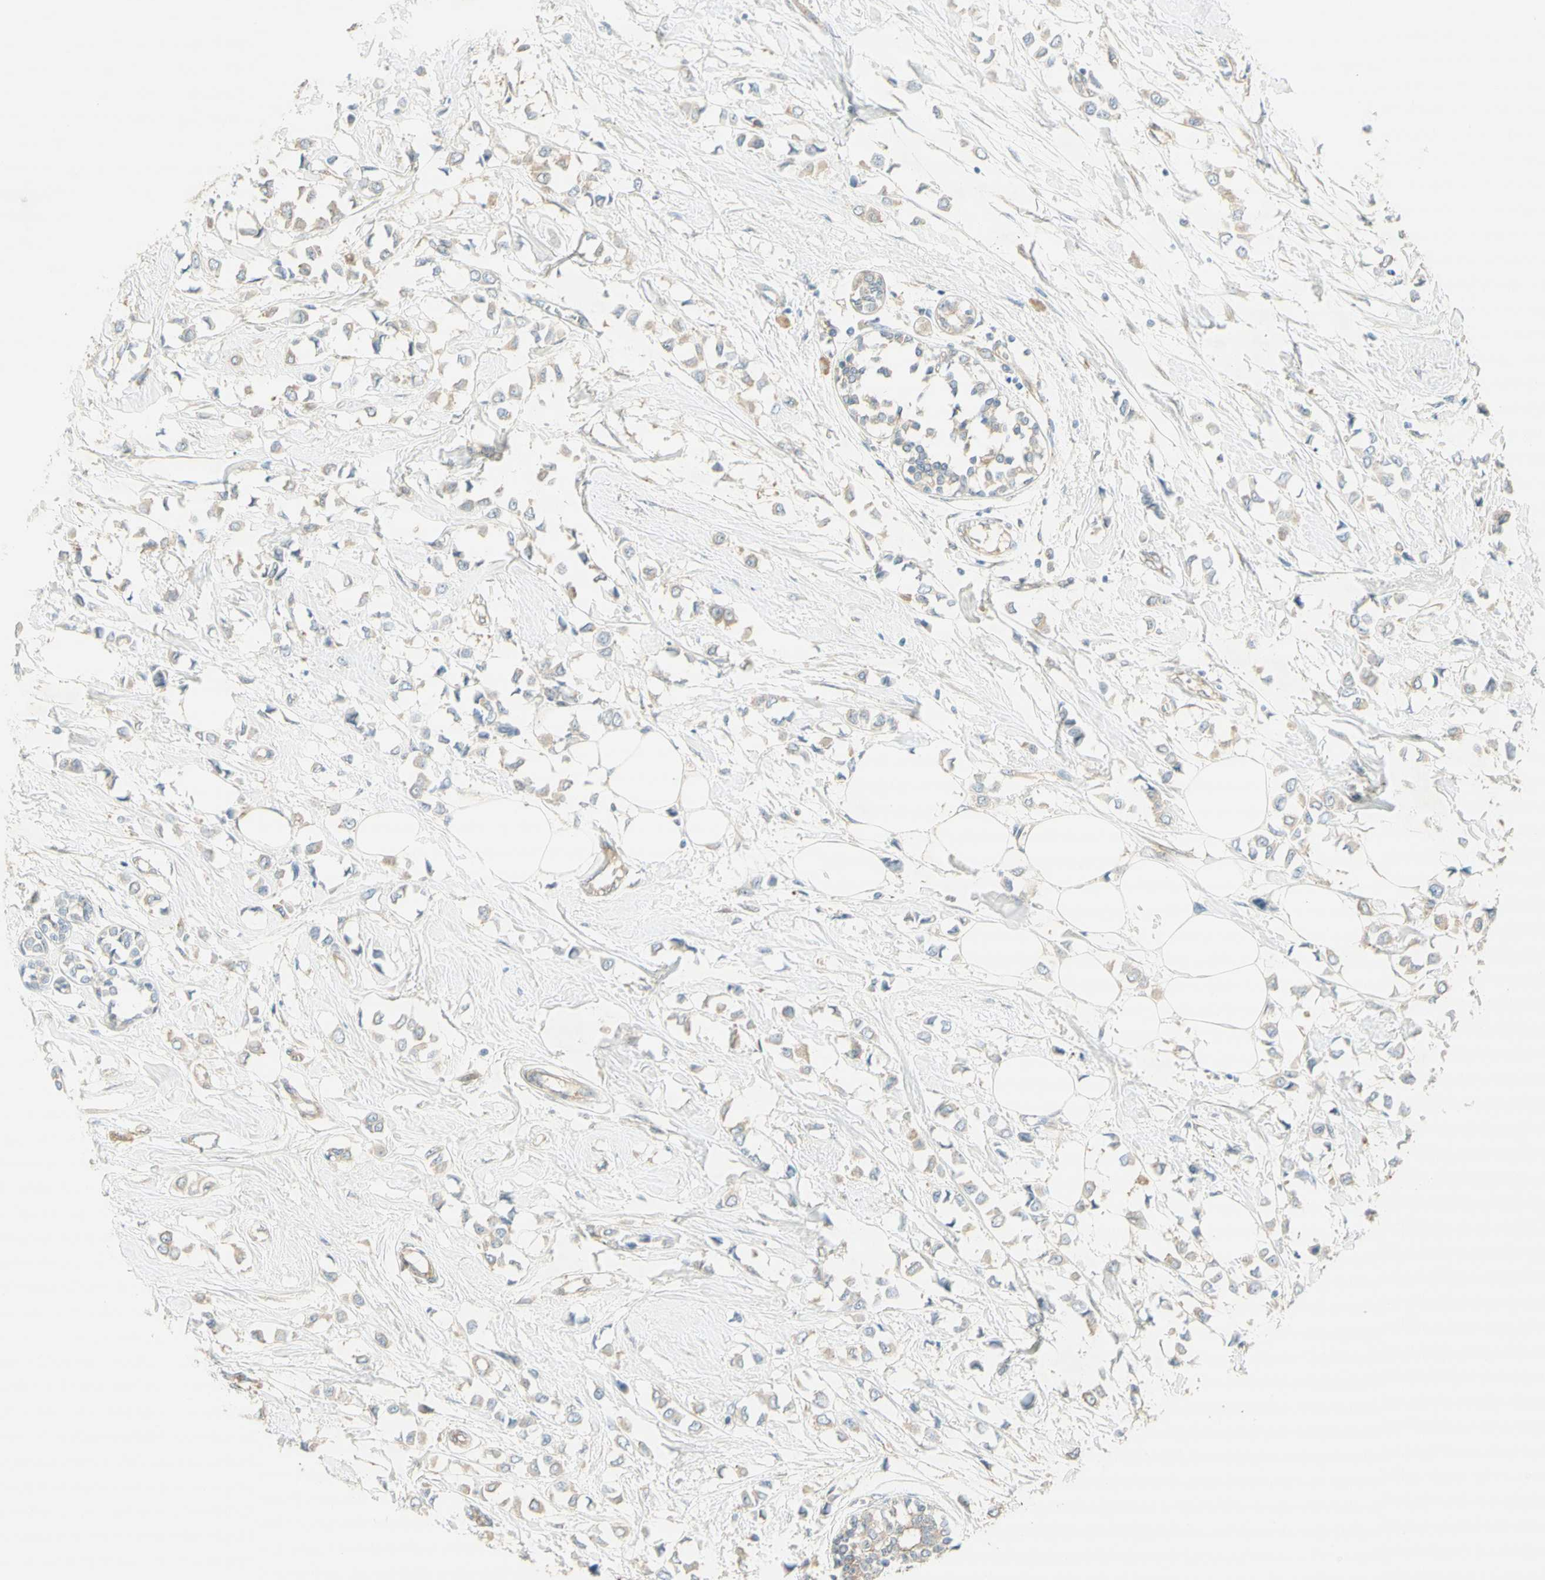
{"staining": {"intensity": "weak", "quantity": "<25%", "location": "cytoplasmic/membranous"}, "tissue": "breast cancer", "cell_type": "Tumor cells", "image_type": "cancer", "snomed": [{"axis": "morphology", "description": "Lobular carcinoma"}, {"axis": "topography", "description": "Breast"}], "caption": "The immunohistochemistry micrograph has no significant positivity in tumor cells of breast lobular carcinoma tissue.", "gene": "DYNC1H1", "patient": {"sex": "female", "age": 51}}